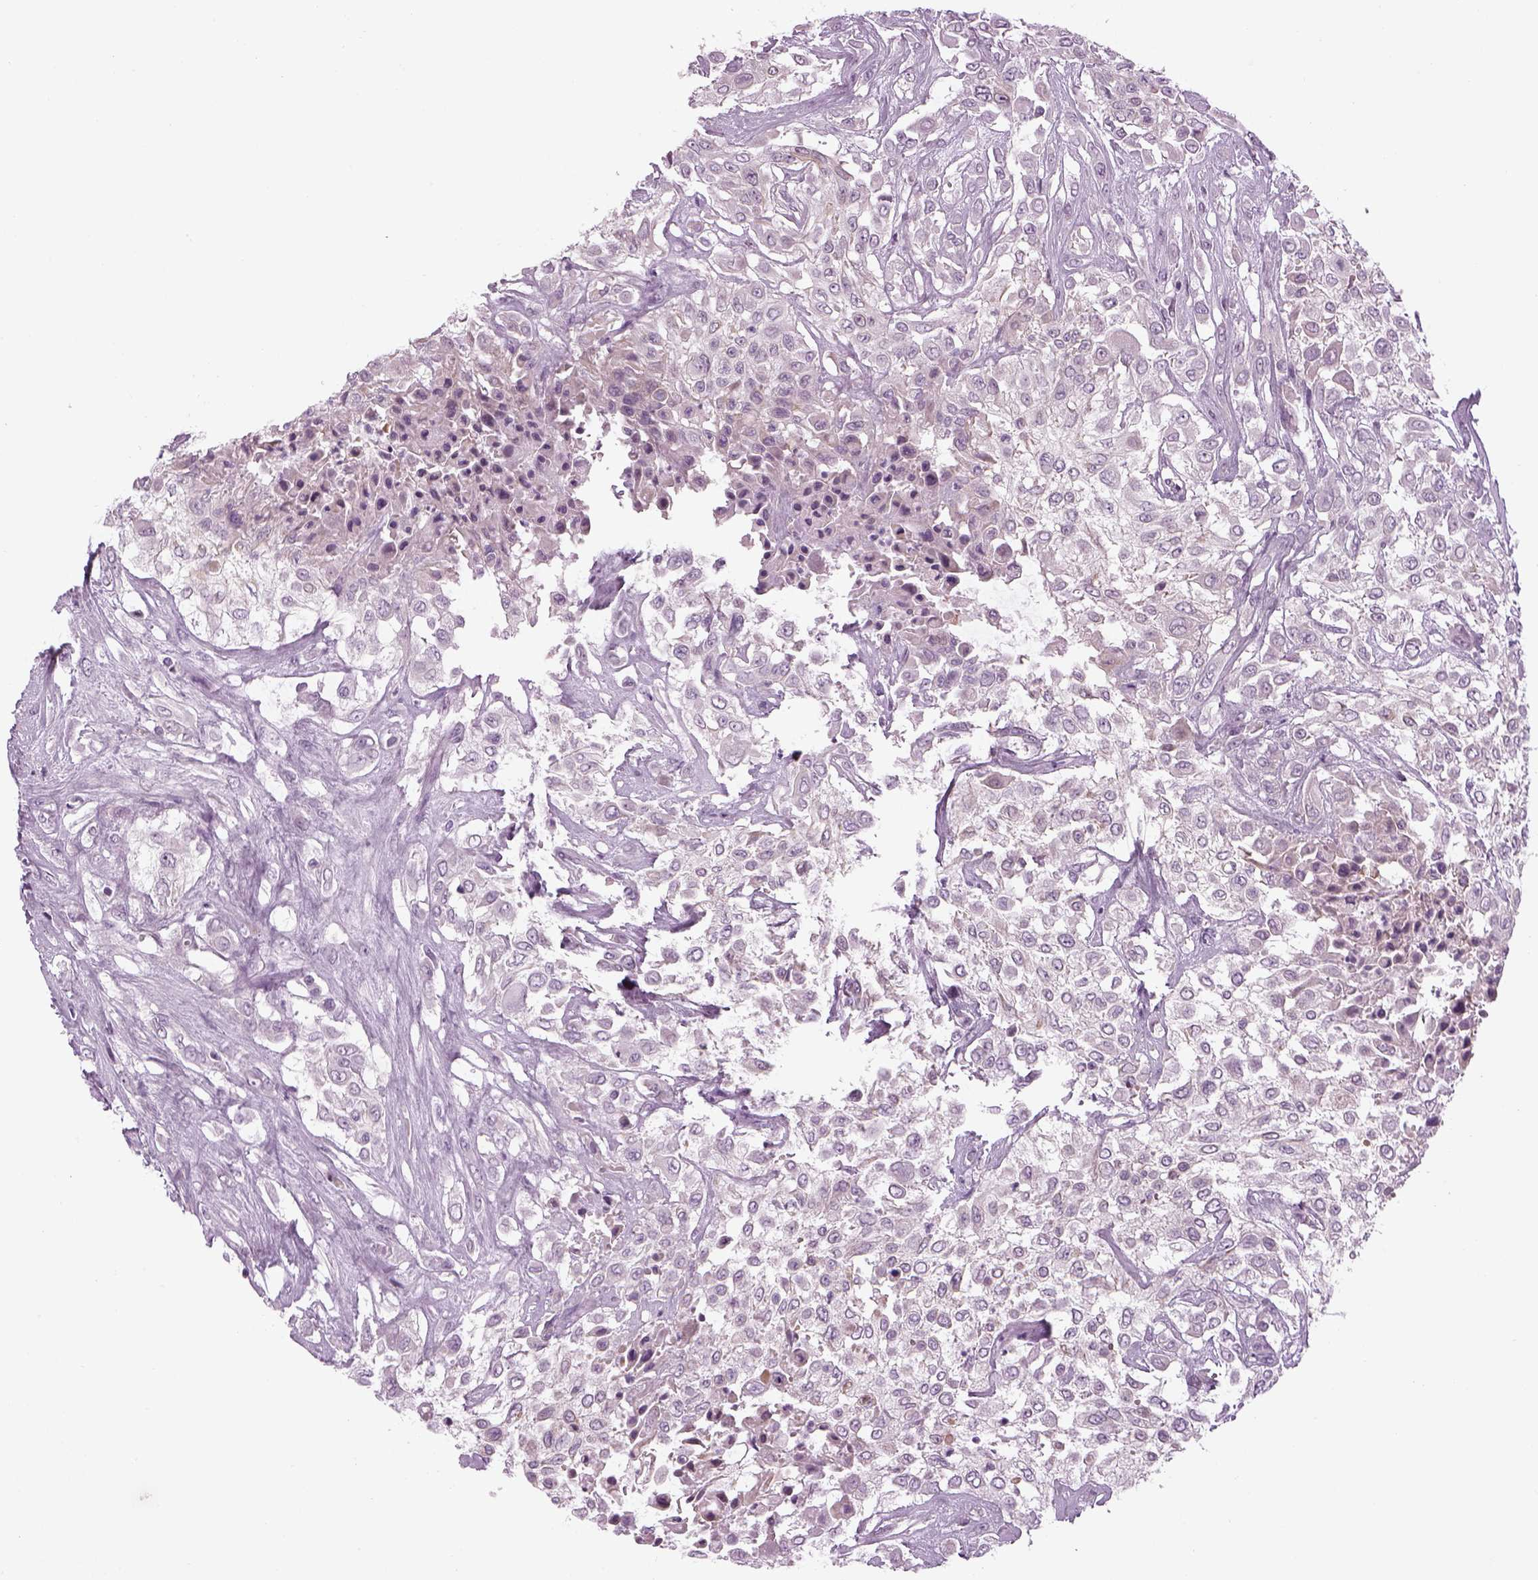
{"staining": {"intensity": "negative", "quantity": "none", "location": "none"}, "tissue": "urothelial cancer", "cell_type": "Tumor cells", "image_type": "cancer", "snomed": [{"axis": "morphology", "description": "Urothelial carcinoma, High grade"}, {"axis": "topography", "description": "Urinary bladder"}], "caption": "Urothelial cancer stained for a protein using immunohistochemistry (IHC) exhibits no positivity tumor cells.", "gene": "LRRIQ3", "patient": {"sex": "male", "age": 57}}